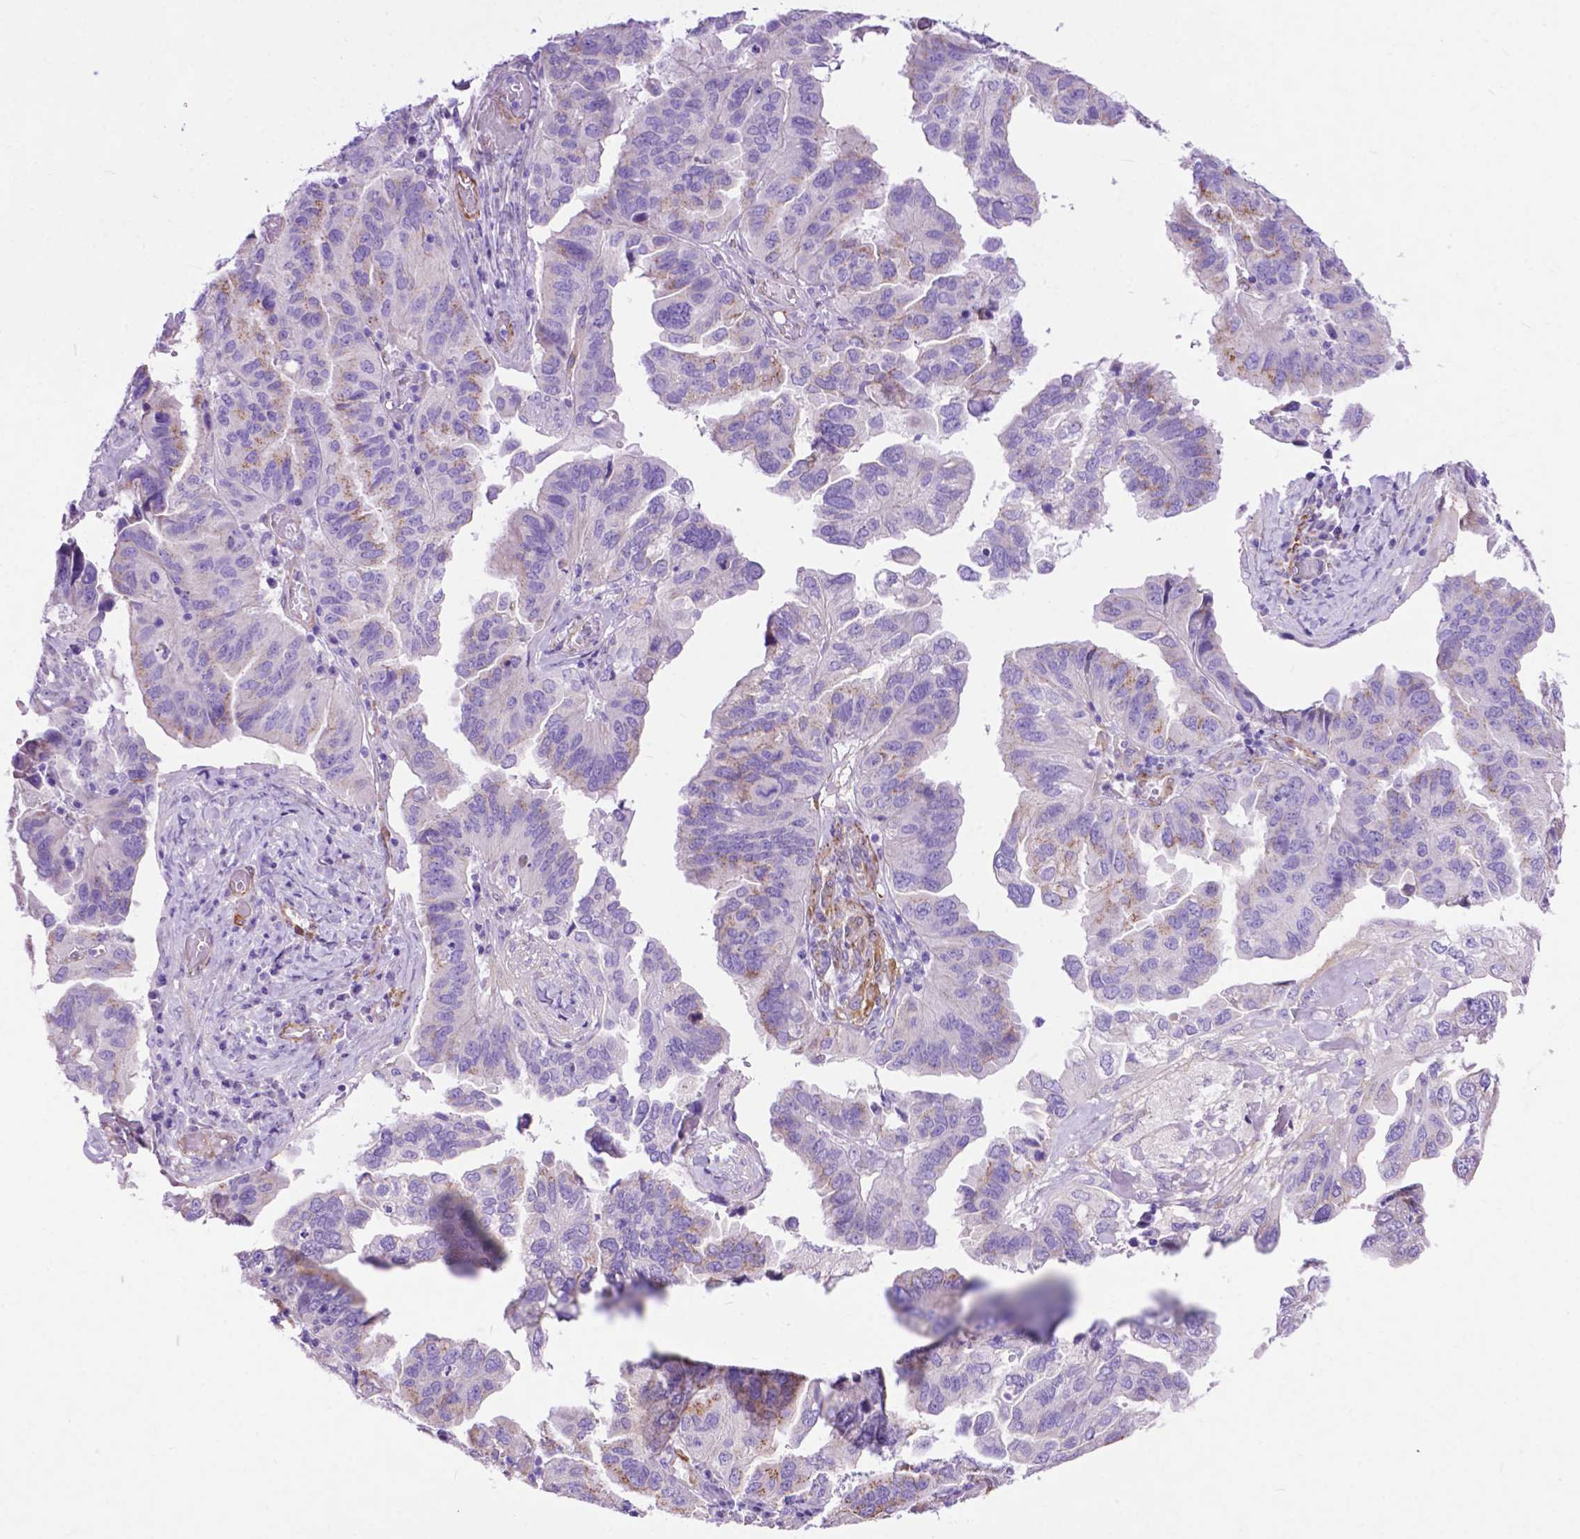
{"staining": {"intensity": "weak", "quantity": "25%-75%", "location": "cytoplasmic/membranous"}, "tissue": "ovarian cancer", "cell_type": "Tumor cells", "image_type": "cancer", "snomed": [{"axis": "morphology", "description": "Cystadenocarcinoma, serous, NOS"}, {"axis": "topography", "description": "Ovary"}], "caption": "Tumor cells show low levels of weak cytoplasmic/membranous positivity in about 25%-75% of cells in human ovarian cancer (serous cystadenocarcinoma). (Brightfield microscopy of DAB IHC at high magnification).", "gene": "PCDHA12", "patient": {"sex": "female", "age": 79}}